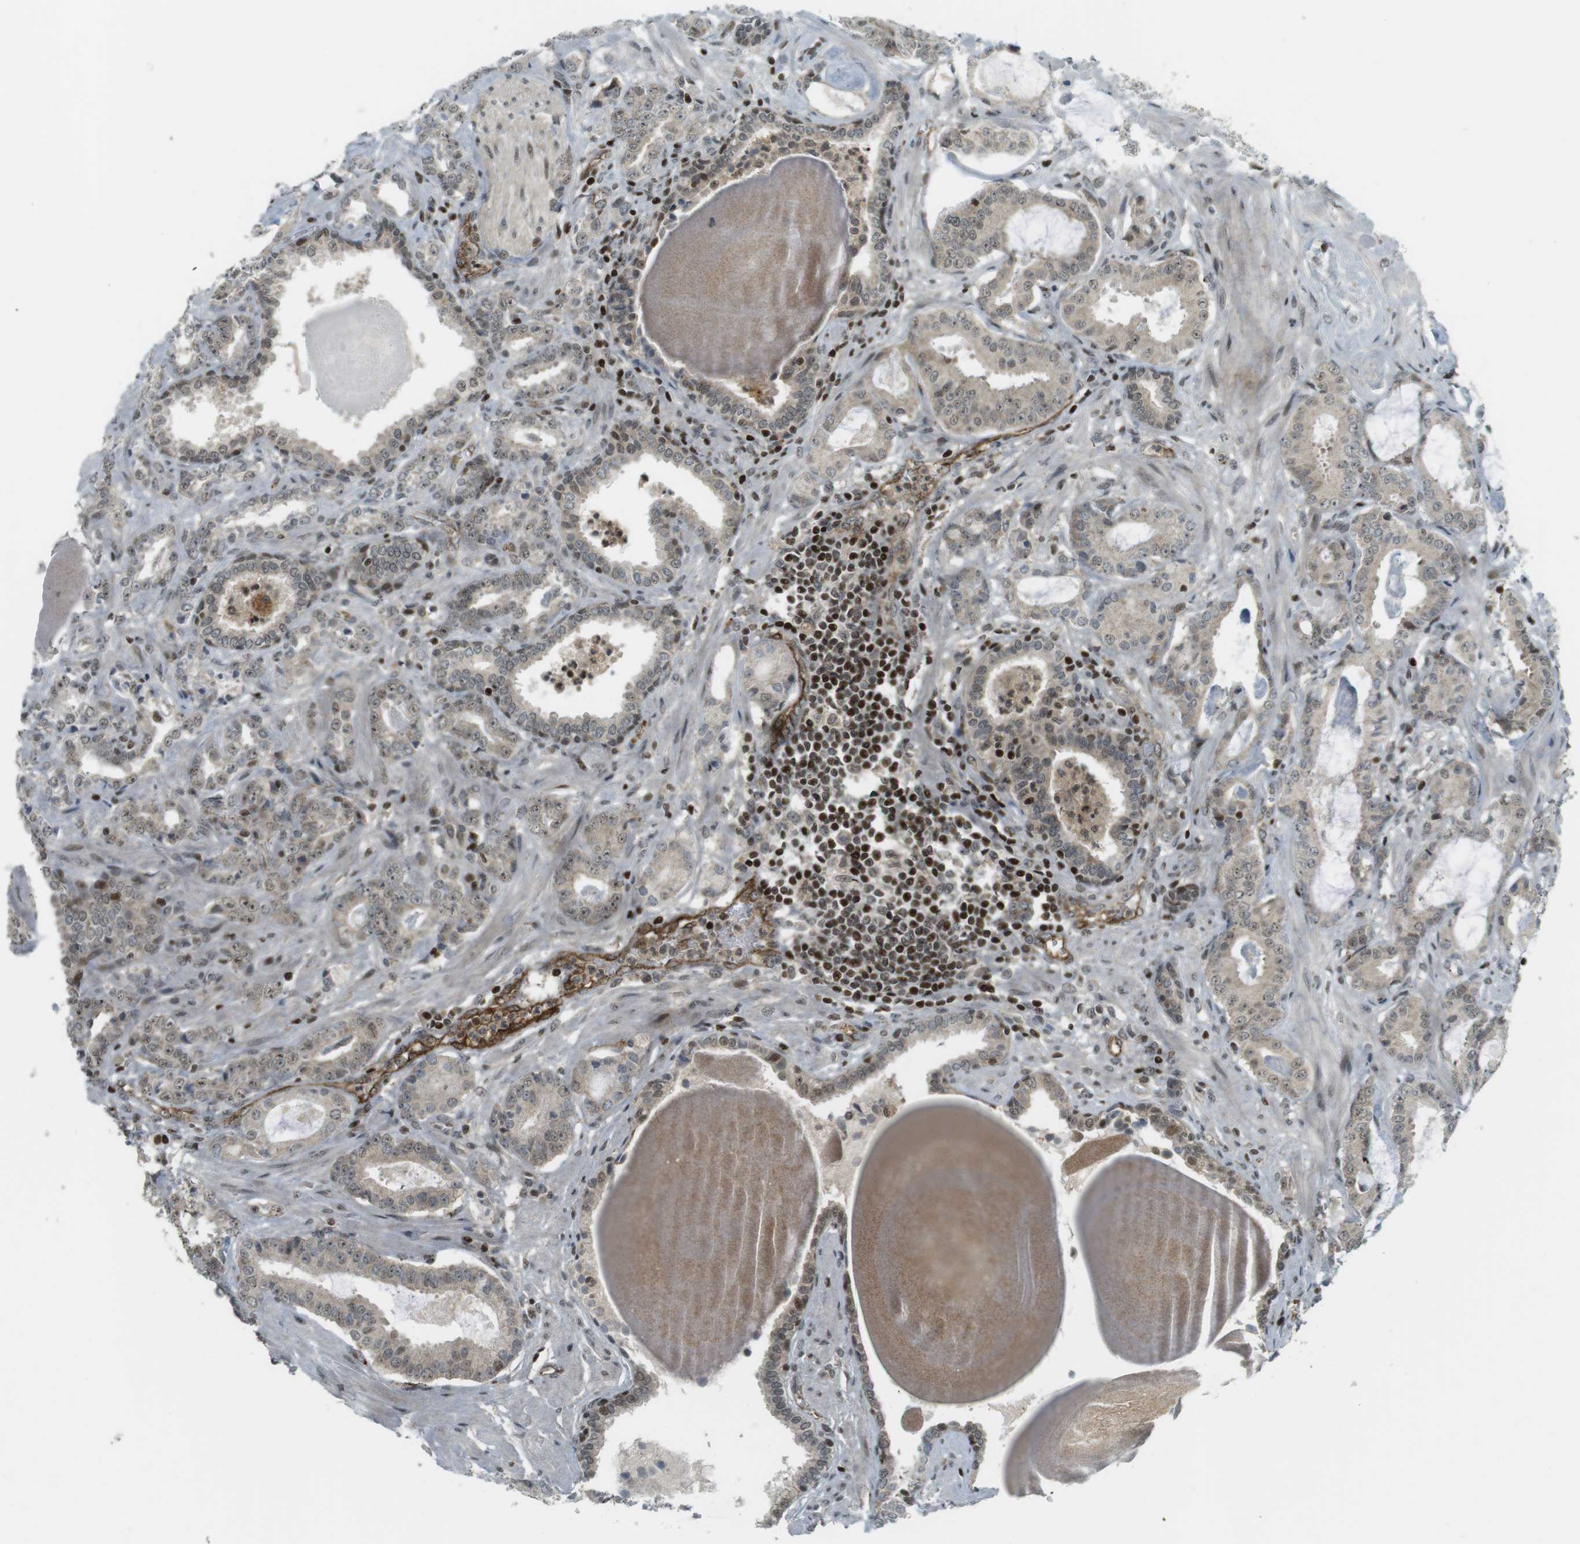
{"staining": {"intensity": "weak", "quantity": ">75%", "location": "cytoplasmic/membranous,nuclear"}, "tissue": "prostate cancer", "cell_type": "Tumor cells", "image_type": "cancer", "snomed": [{"axis": "morphology", "description": "Adenocarcinoma, Low grade"}, {"axis": "topography", "description": "Prostate"}], "caption": "This micrograph displays prostate cancer stained with immunohistochemistry to label a protein in brown. The cytoplasmic/membranous and nuclear of tumor cells show weak positivity for the protein. Nuclei are counter-stained blue.", "gene": "PPP1R13B", "patient": {"sex": "male", "age": 53}}